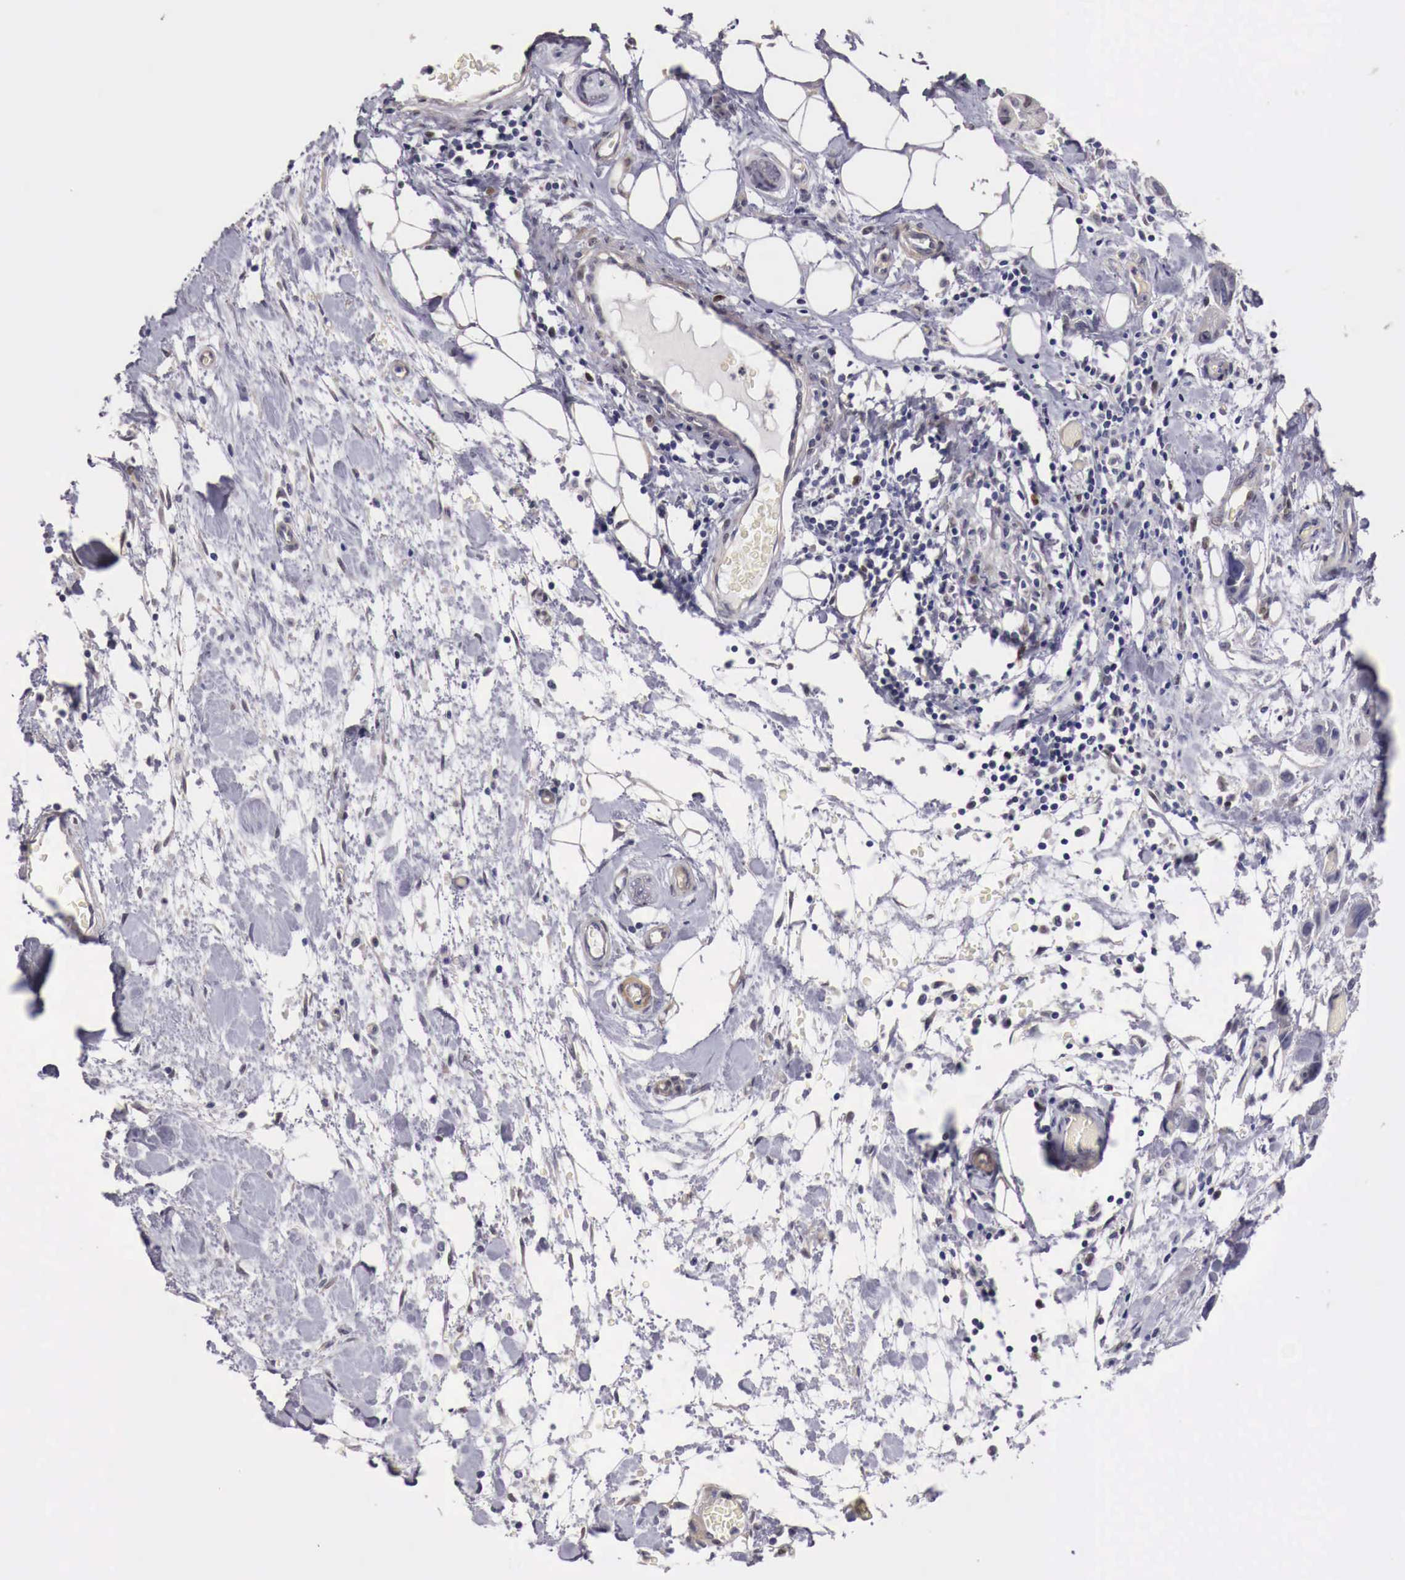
{"staining": {"intensity": "negative", "quantity": "none", "location": "none"}, "tissue": "stomach cancer", "cell_type": "Tumor cells", "image_type": "cancer", "snomed": [{"axis": "morphology", "description": "Adenocarcinoma, NOS"}, {"axis": "topography", "description": "Stomach, upper"}], "caption": "Tumor cells show no significant expression in stomach adenocarcinoma. (DAB (3,3'-diaminobenzidine) immunohistochemistry, high magnification).", "gene": "ENOX2", "patient": {"sex": "male", "age": 47}}